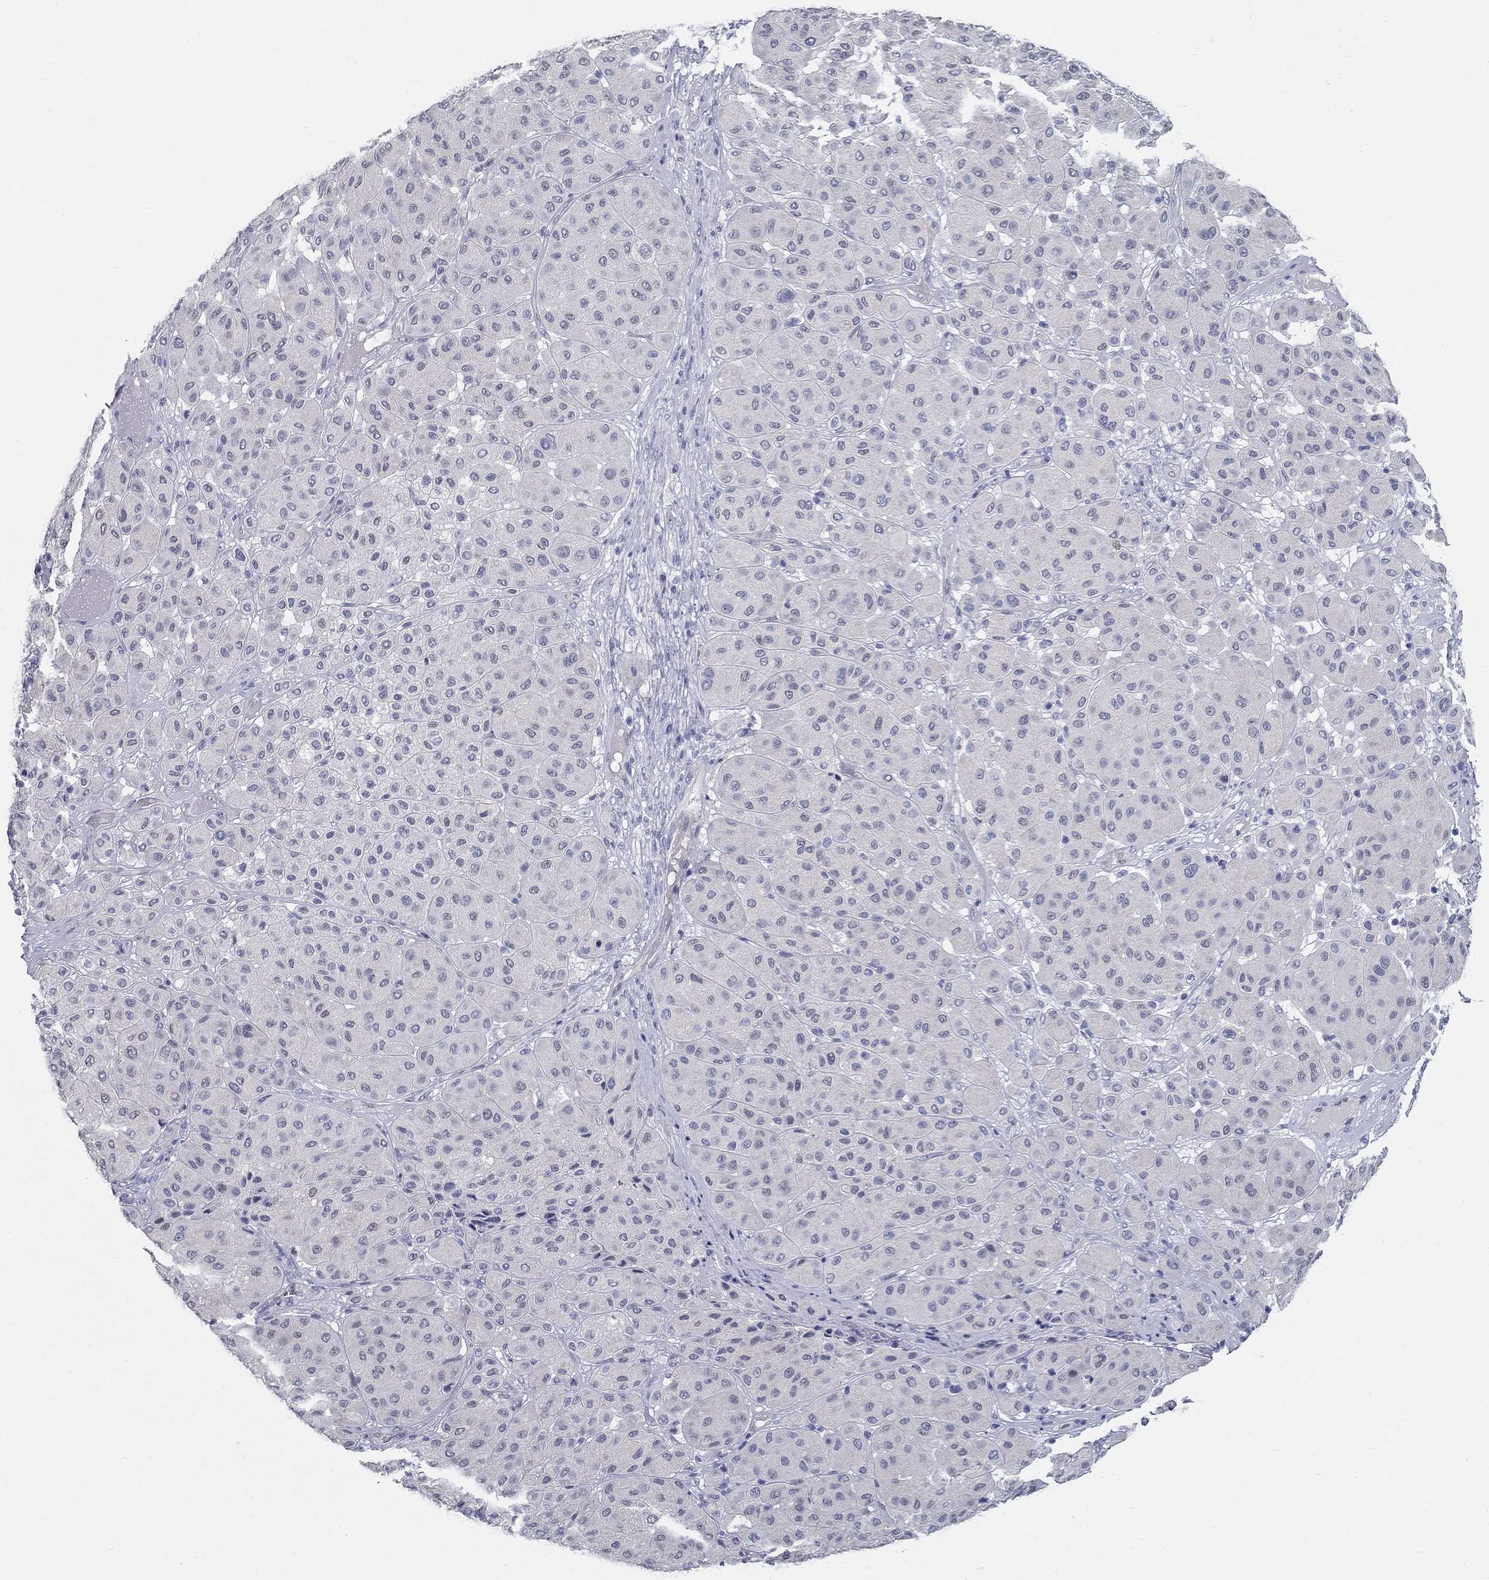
{"staining": {"intensity": "negative", "quantity": "none", "location": "none"}, "tissue": "melanoma", "cell_type": "Tumor cells", "image_type": "cancer", "snomed": [{"axis": "morphology", "description": "Malignant melanoma, Metastatic site"}, {"axis": "topography", "description": "Smooth muscle"}], "caption": "There is no significant expression in tumor cells of malignant melanoma (metastatic site).", "gene": "GUCA1A", "patient": {"sex": "male", "age": 41}}